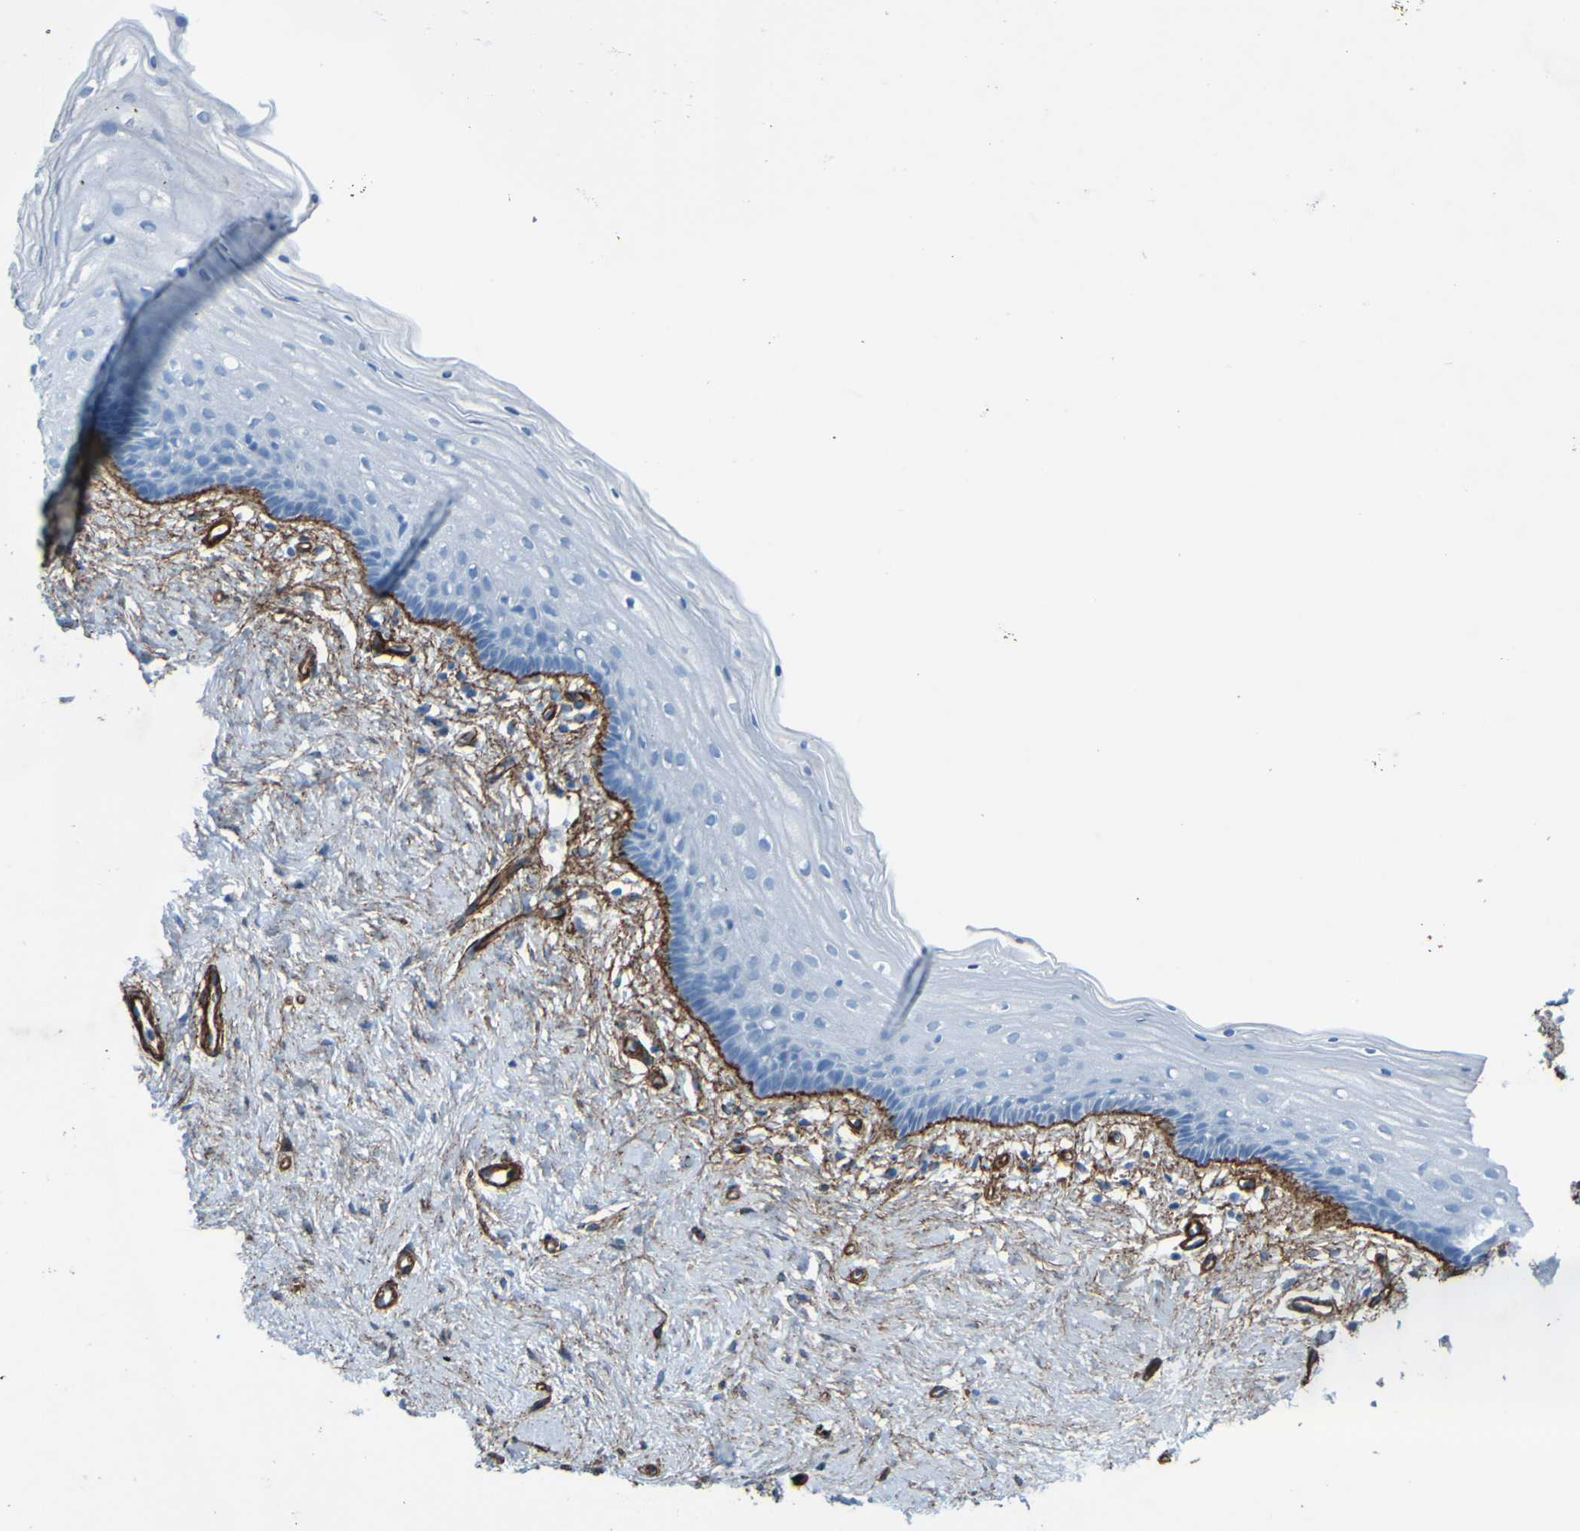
{"staining": {"intensity": "negative", "quantity": "none", "location": "none"}, "tissue": "vagina", "cell_type": "Squamous epithelial cells", "image_type": "normal", "snomed": [{"axis": "morphology", "description": "Normal tissue, NOS"}, {"axis": "topography", "description": "Vagina"}], "caption": "The histopathology image demonstrates no significant positivity in squamous epithelial cells of vagina.", "gene": "COL4A2", "patient": {"sex": "female", "age": 44}}